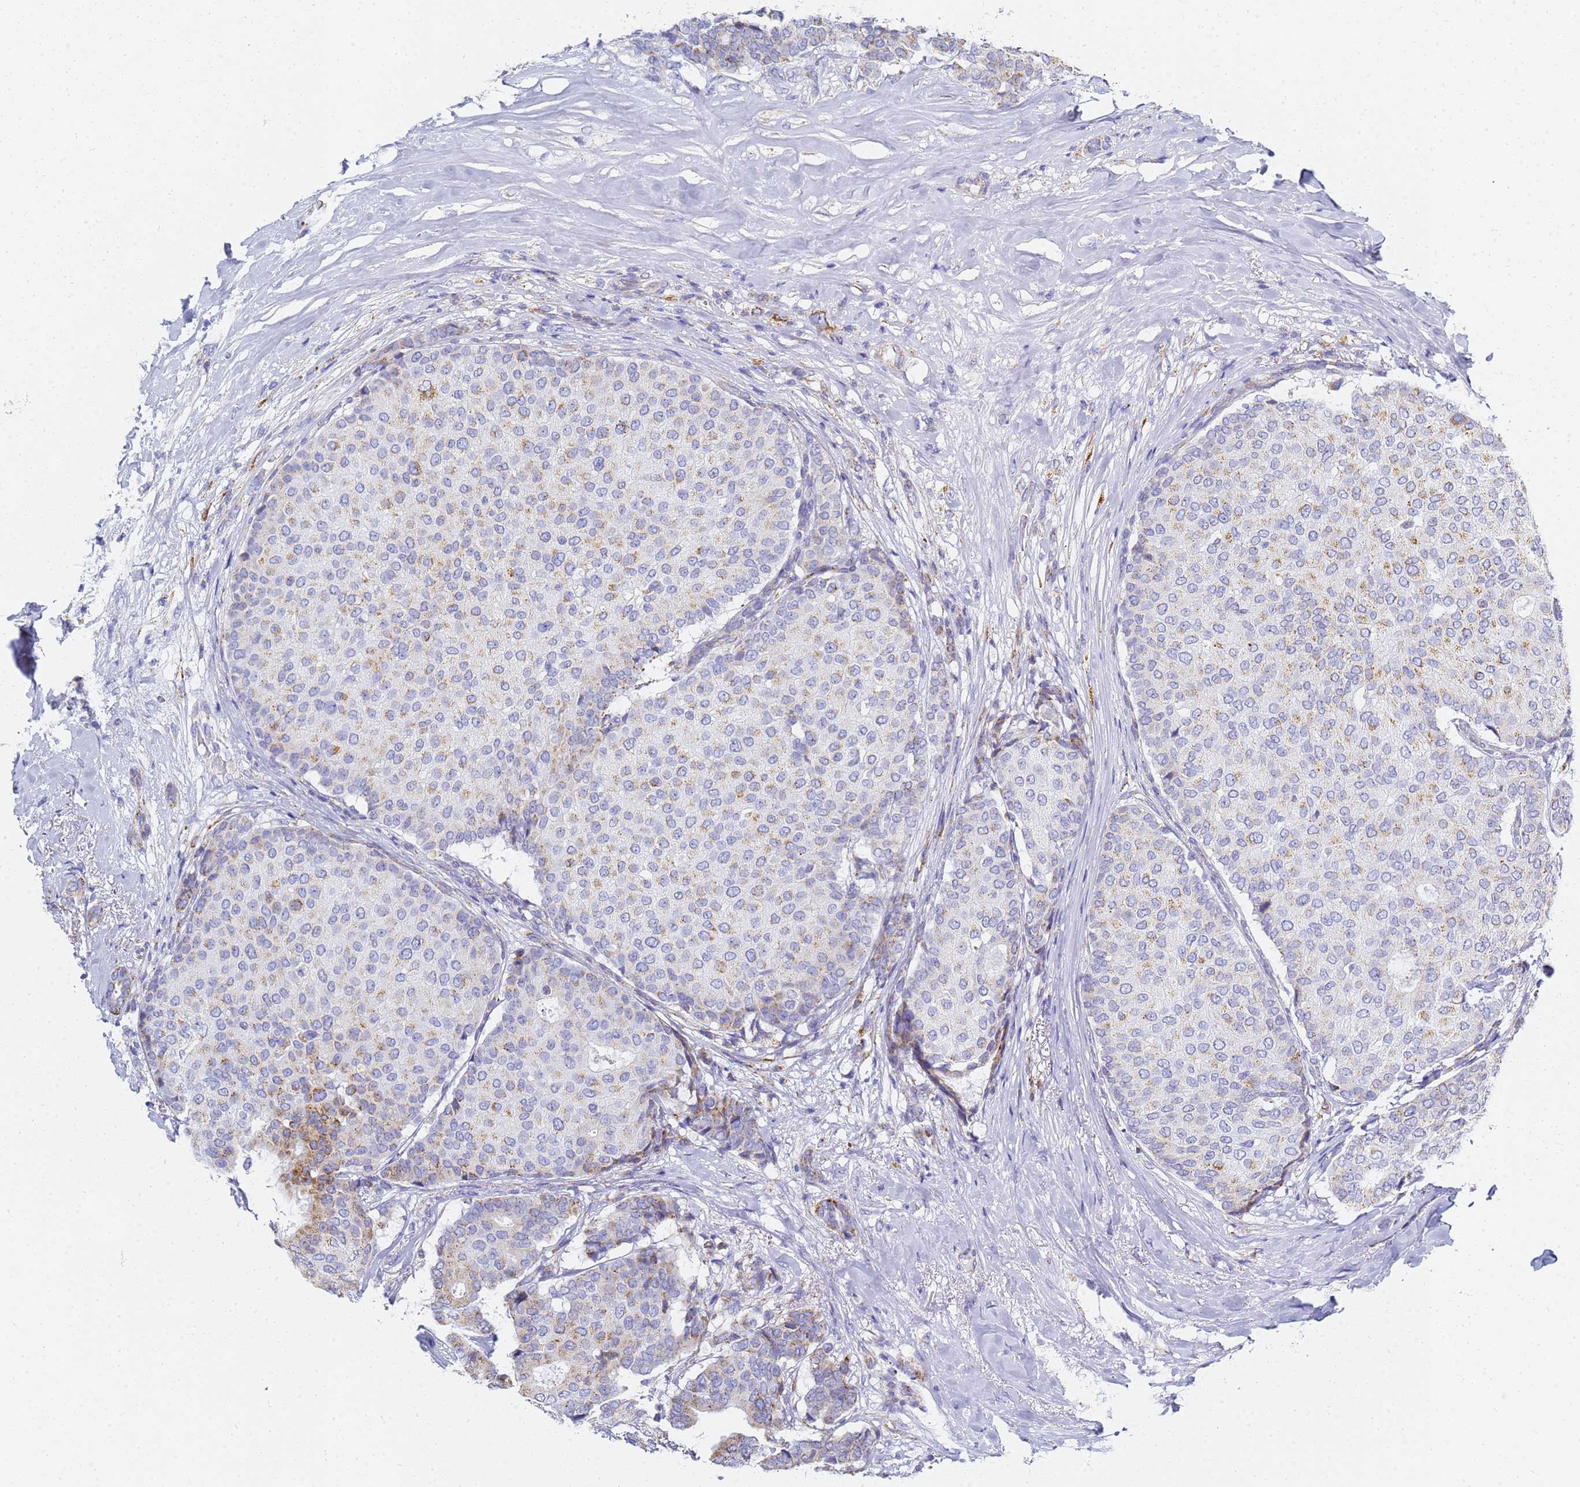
{"staining": {"intensity": "strong", "quantity": "25%-75%", "location": "cytoplasmic/membranous"}, "tissue": "breast cancer", "cell_type": "Tumor cells", "image_type": "cancer", "snomed": [{"axis": "morphology", "description": "Duct carcinoma"}, {"axis": "topography", "description": "Breast"}], "caption": "Protein staining of breast infiltrating ductal carcinoma tissue demonstrates strong cytoplasmic/membranous positivity in about 25%-75% of tumor cells.", "gene": "CNIH4", "patient": {"sex": "female", "age": 75}}